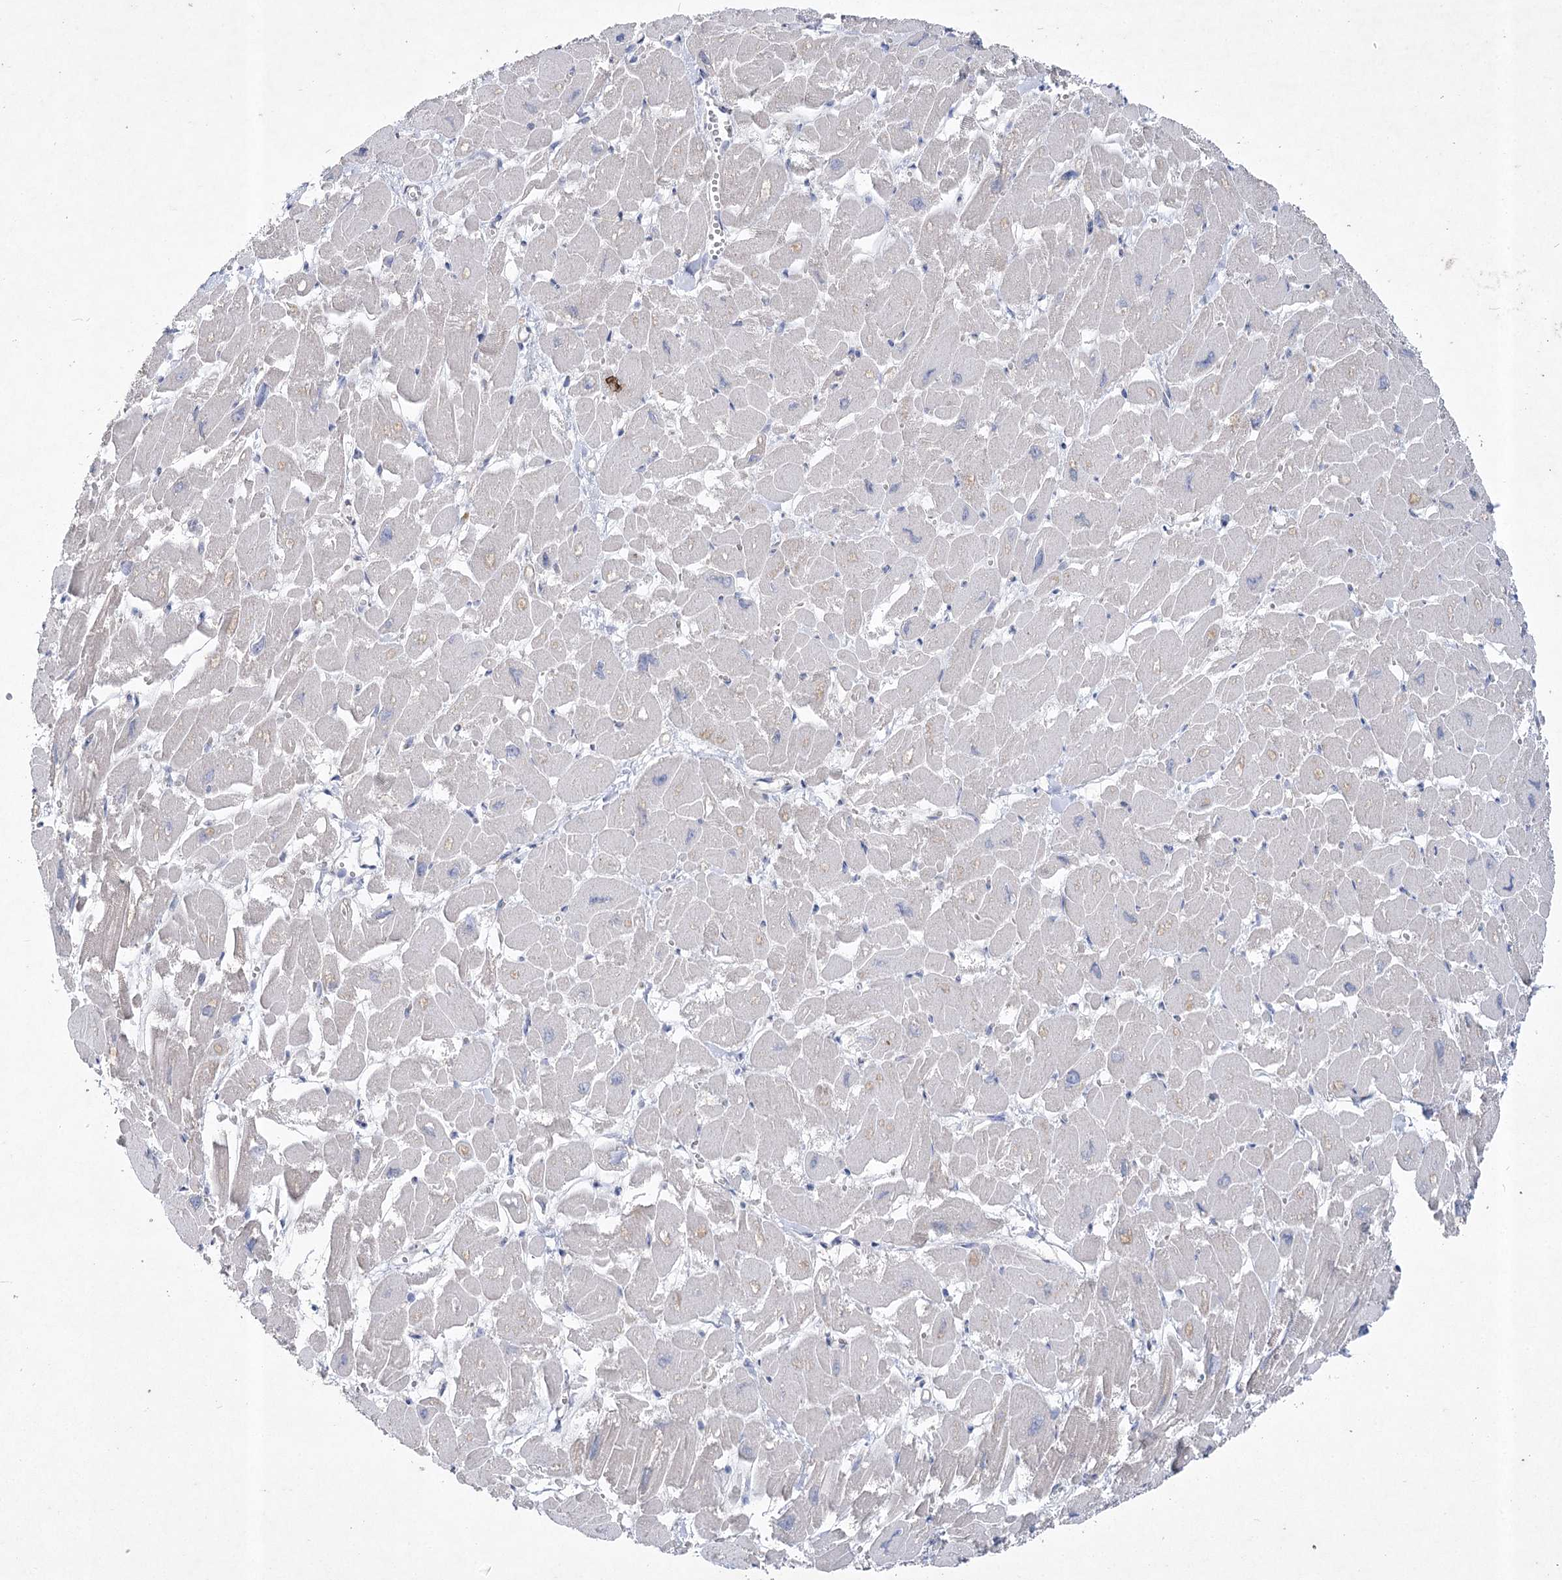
{"staining": {"intensity": "weak", "quantity": "<25%", "location": "cytoplasmic/membranous"}, "tissue": "heart muscle", "cell_type": "Cardiomyocytes", "image_type": "normal", "snomed": [{"axis": "morphology", "description": "Normal tissue, NOS"}, {"axis": "topography", "description": "Heart"}], "caption": "Immunohistochemistry of normal human heart muscle reveals no staining in cardiomyocytes. Brightfield microscopy of immunohistochemistry (IHC) stained with DAB (3,3'-diaminobenzidine) (brown) and hematoxylin (blue), captured at high magnification.", "gene": "ITSN2", "patient": {"sex": "male", "age": 54}}